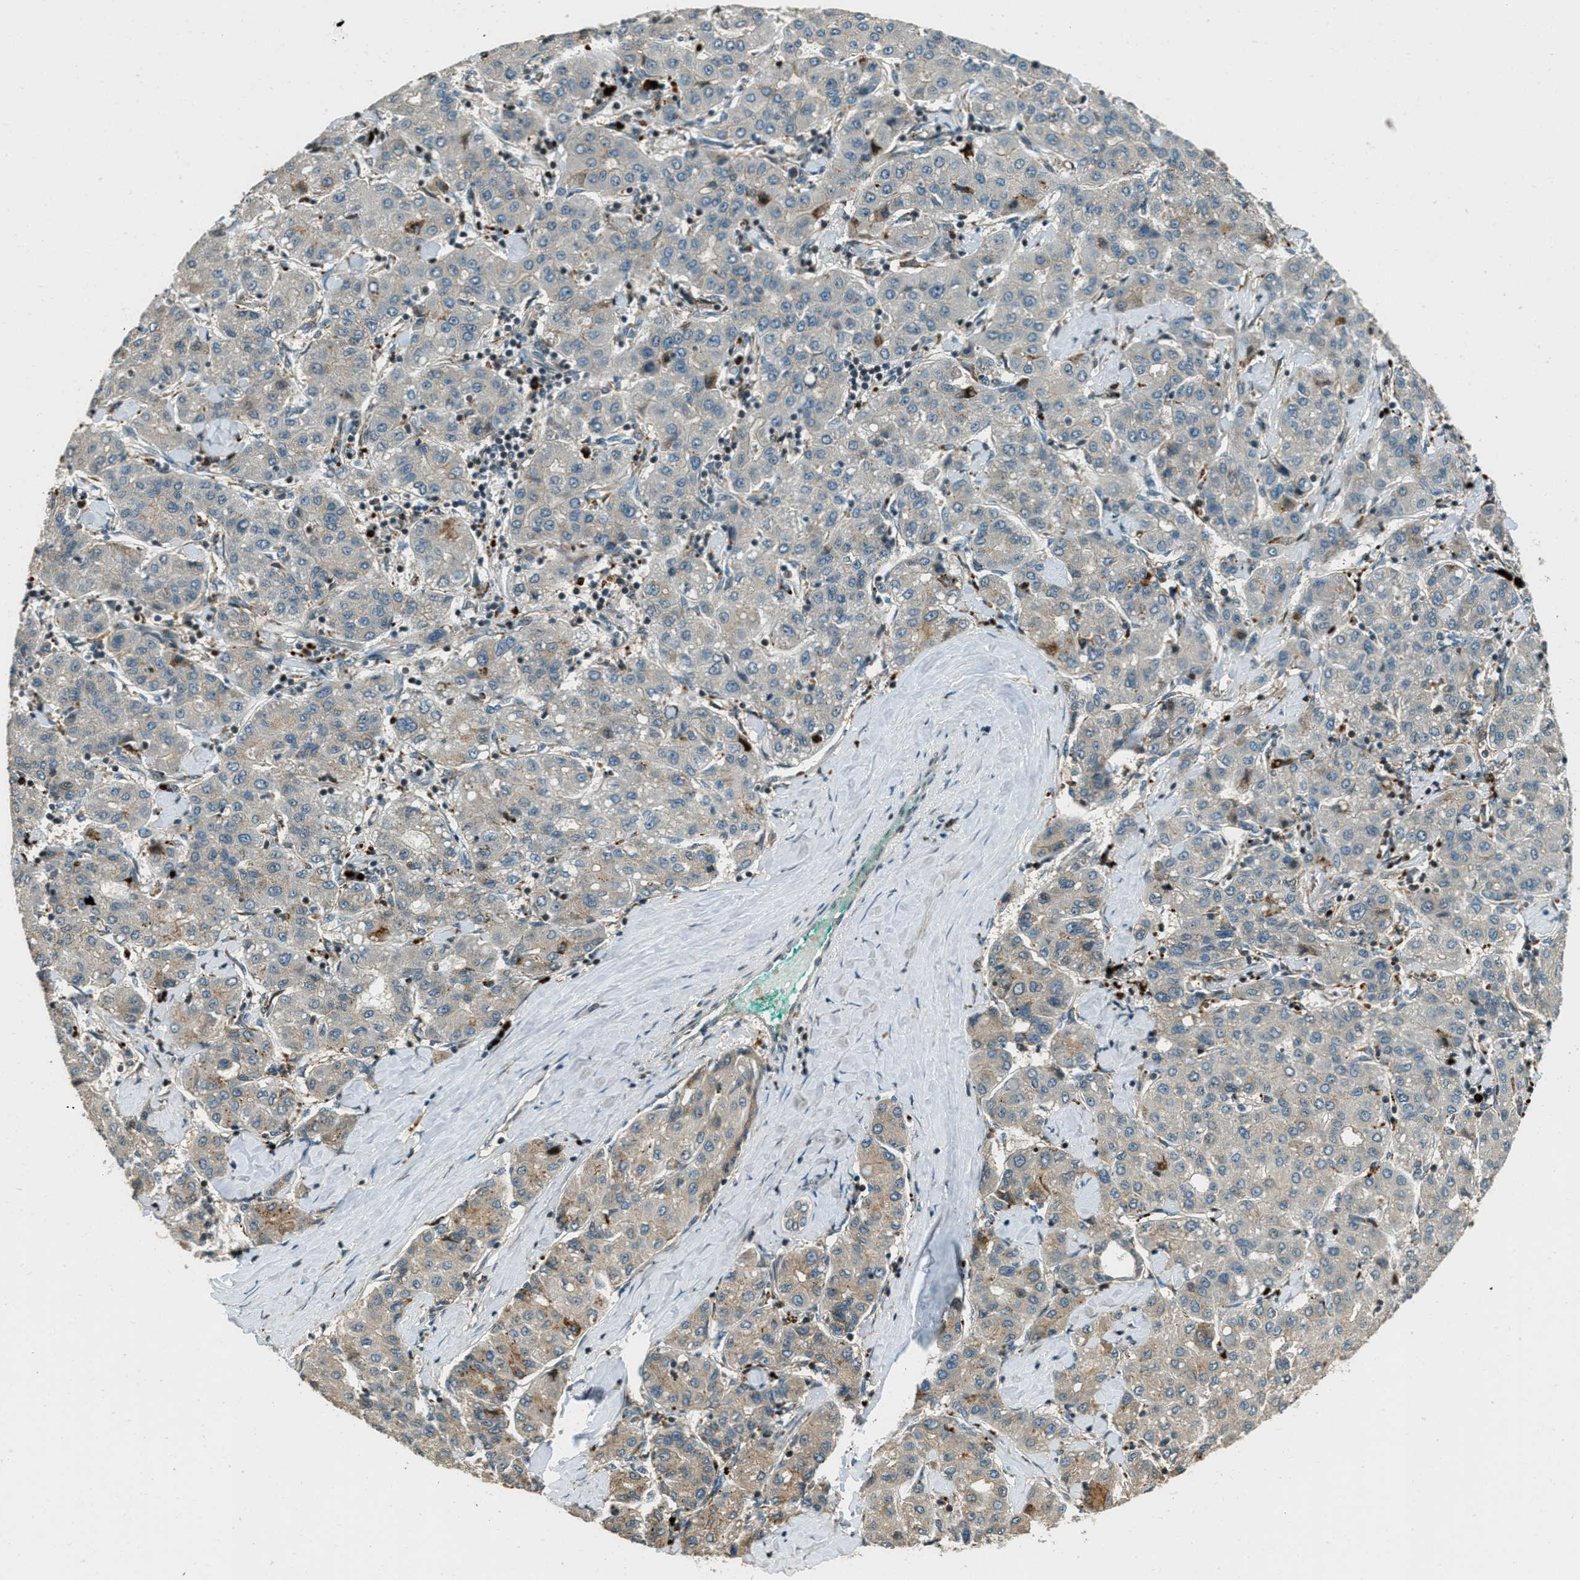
{"staining": {"intensity": "weak", "quantity": "<25%", "location": "cytoplasmic/membranous"}, "tissue": "liver cancer", "cell_type": "Tumor cells", "image_type": "cancer", "snomed": [{"axis": "morphology", "description": "Carcinoma, Hepatocellular, NOS"}, {"axis": "topography", "description": "Liver"}], "caption": "The image shows no significant expression in tumor cells of hepatocellular carcinoma (liver).", "gene": "PTPN23", "patient": {"sex": "male", "age": 65}}